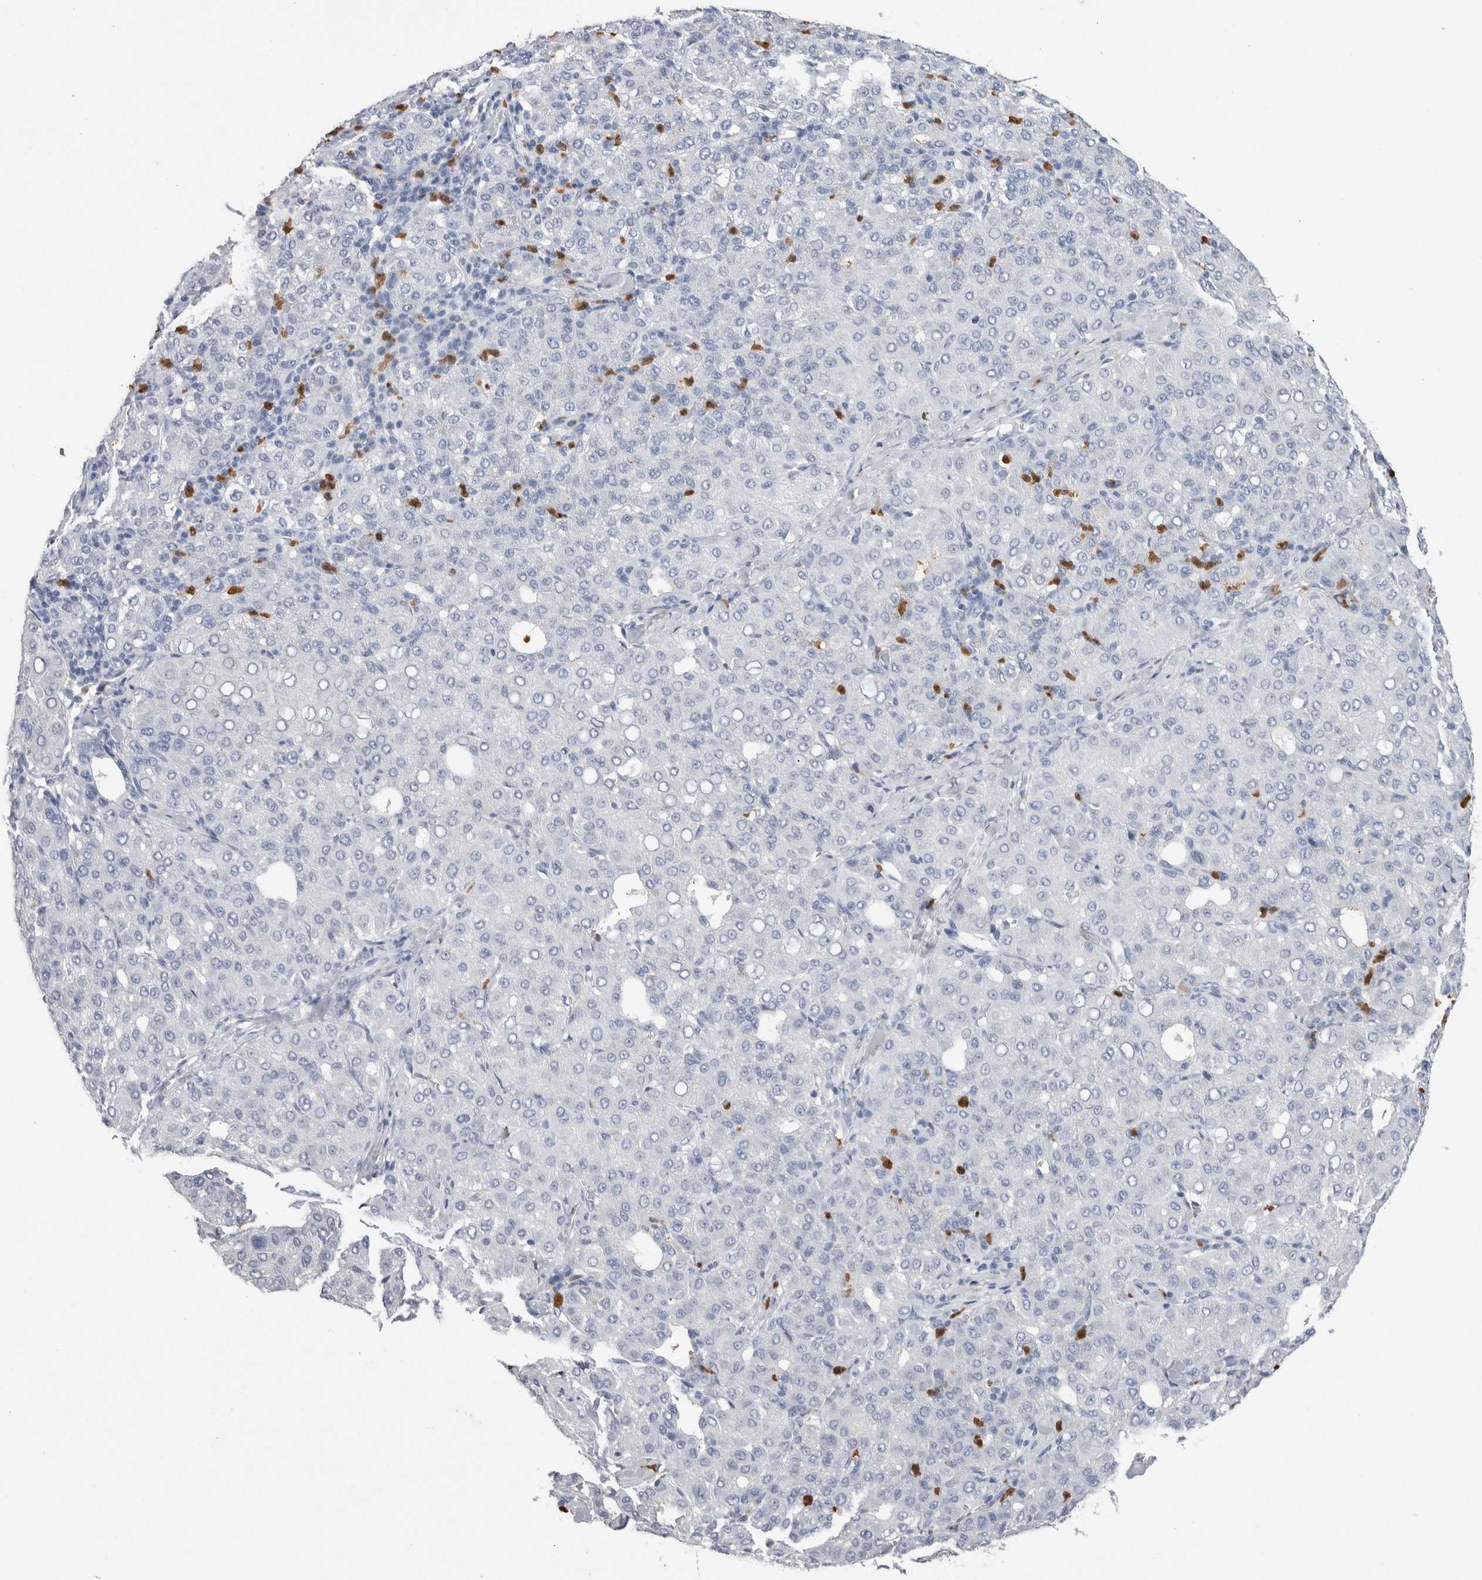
{"staining": {"intensity": "negative", "quantity": "none", "location": "none"}, "tissue": "liver cancer", "cell_type": "Tumor cells", "image_type": "cancer", "snomed": [{"axis": "morphology", "description": "Carcinoma, Hepatocellular, NOS"}, {"axis": "topography", "description": "Liver"}], "caption": "Hepatocellular carcinoma (liver) stained for a protein using IHC reveals no positivity tumor cells.", "gene": "S100A12", "patient": {"sex": "male", "age": 65}}